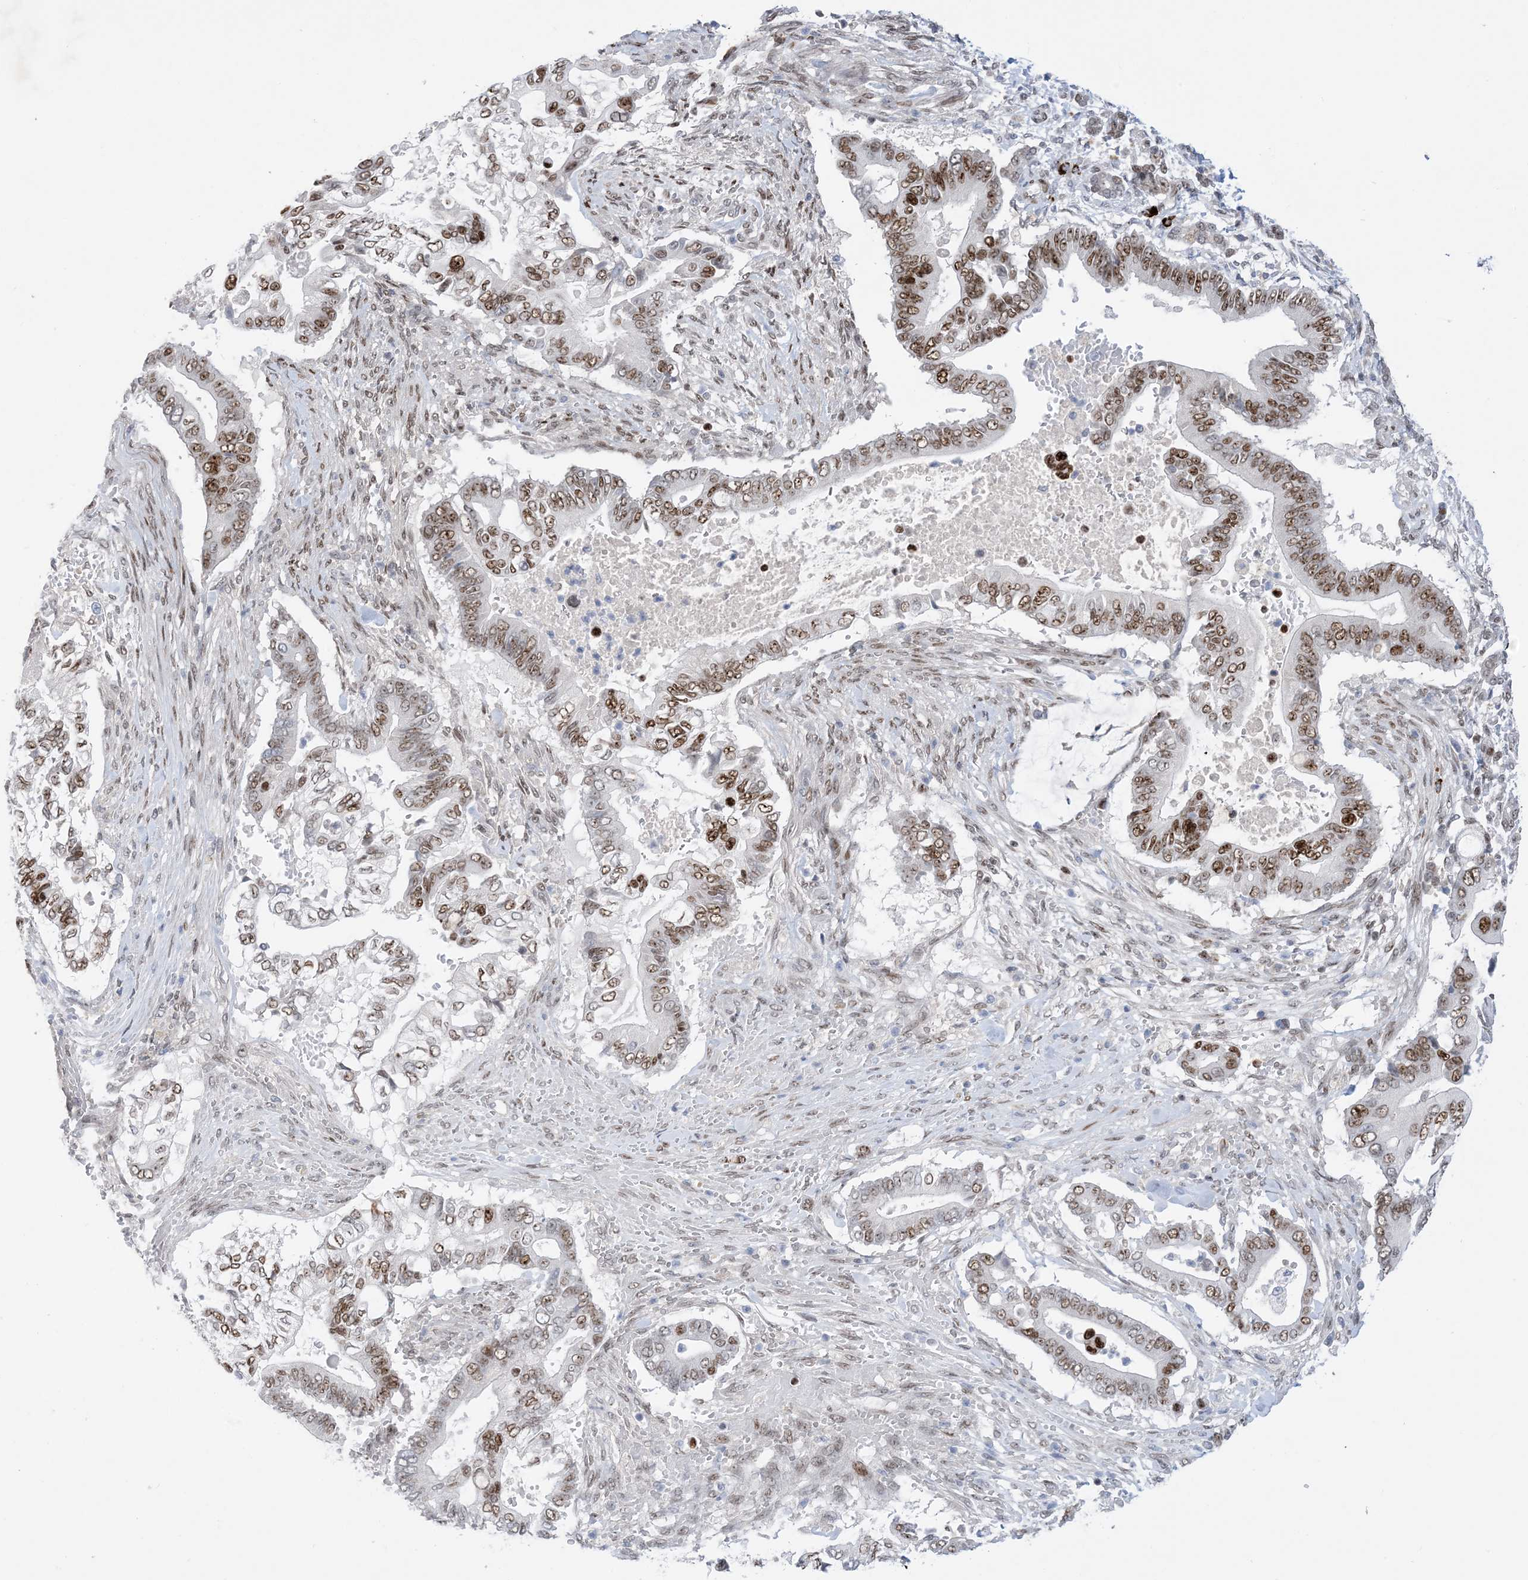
{"staining": {"intensity": "moderate", "quantity": ">75%", "location": "nuclear"}, "tissue": "pancreatic cancer", "cell_type": "Tumor cells", "image_type": "cancer", "snomed": [{"axis": "morphology", "description": "Adenocarcinoma, NOS"}, {"axis": "topography", "description": "Pancreas"}], "caption": "Immunohistochemical staining of human adenocarcinoma (pancreatic) demonstrates medium levels of moderate nuclear positivity in about >75% of tumor cells.", "gene": "TSPYL1", "patient": {"sex": "male", "age": 68}}